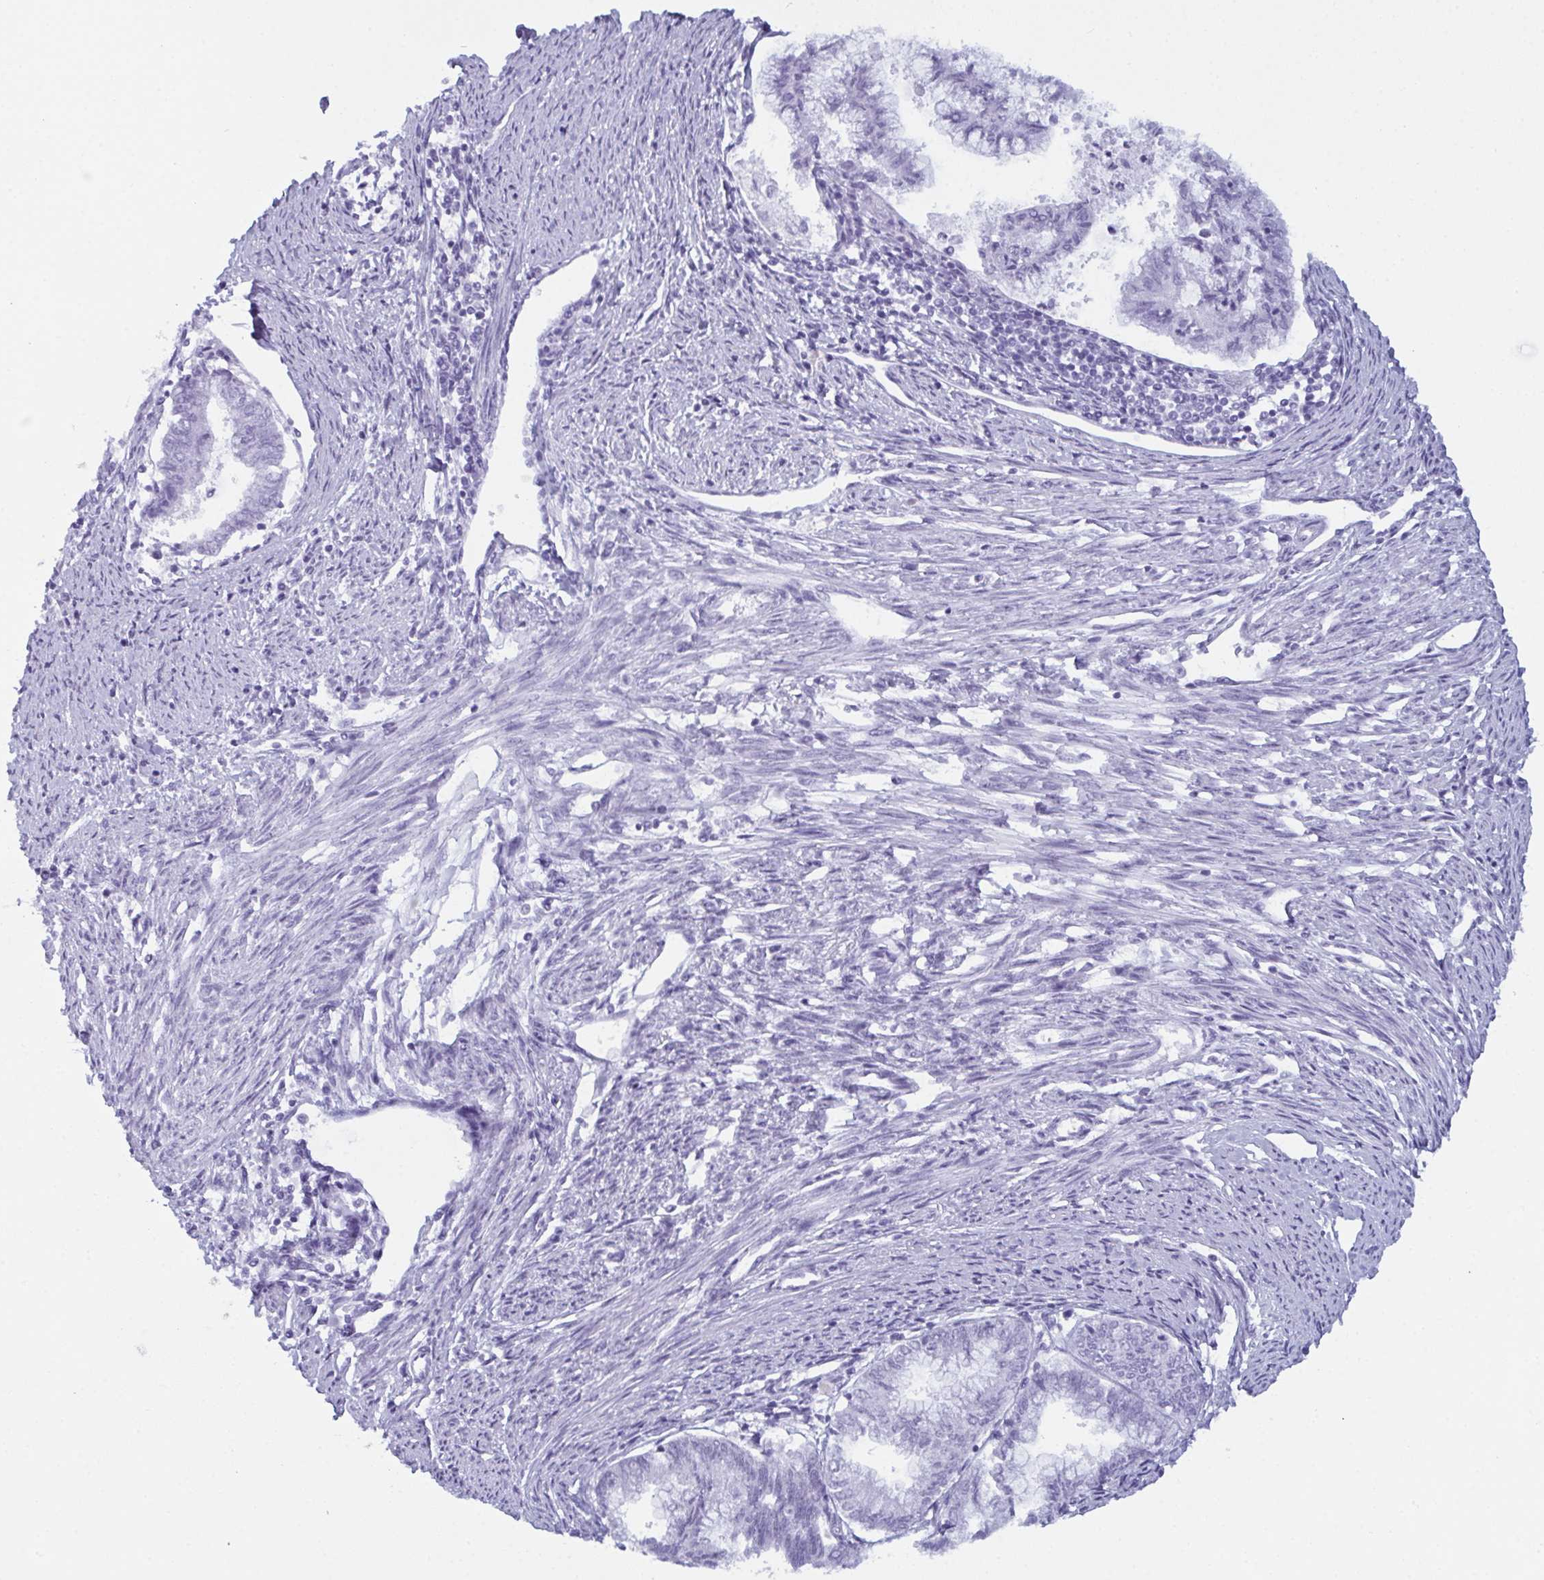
{"staining": {"intensity": "negative", "quantity": "none", "location": "none"}, "tissue": "endometrial cancer", "cell_type": "Tumor cells", "image_type": "cancer", "snomed": [{"axis": "morphology", "description": "Adenocarcinoma, NOS"}, {"axis": "topography", "description": "Endometrium"}], "caption": "A micrograph of adenocarcinoma (endometrial) stained for a protein demonstrates no brown staining in tumor cells.", "gene": "RBM7", "patient": {"sex": "female", "age": 79}}